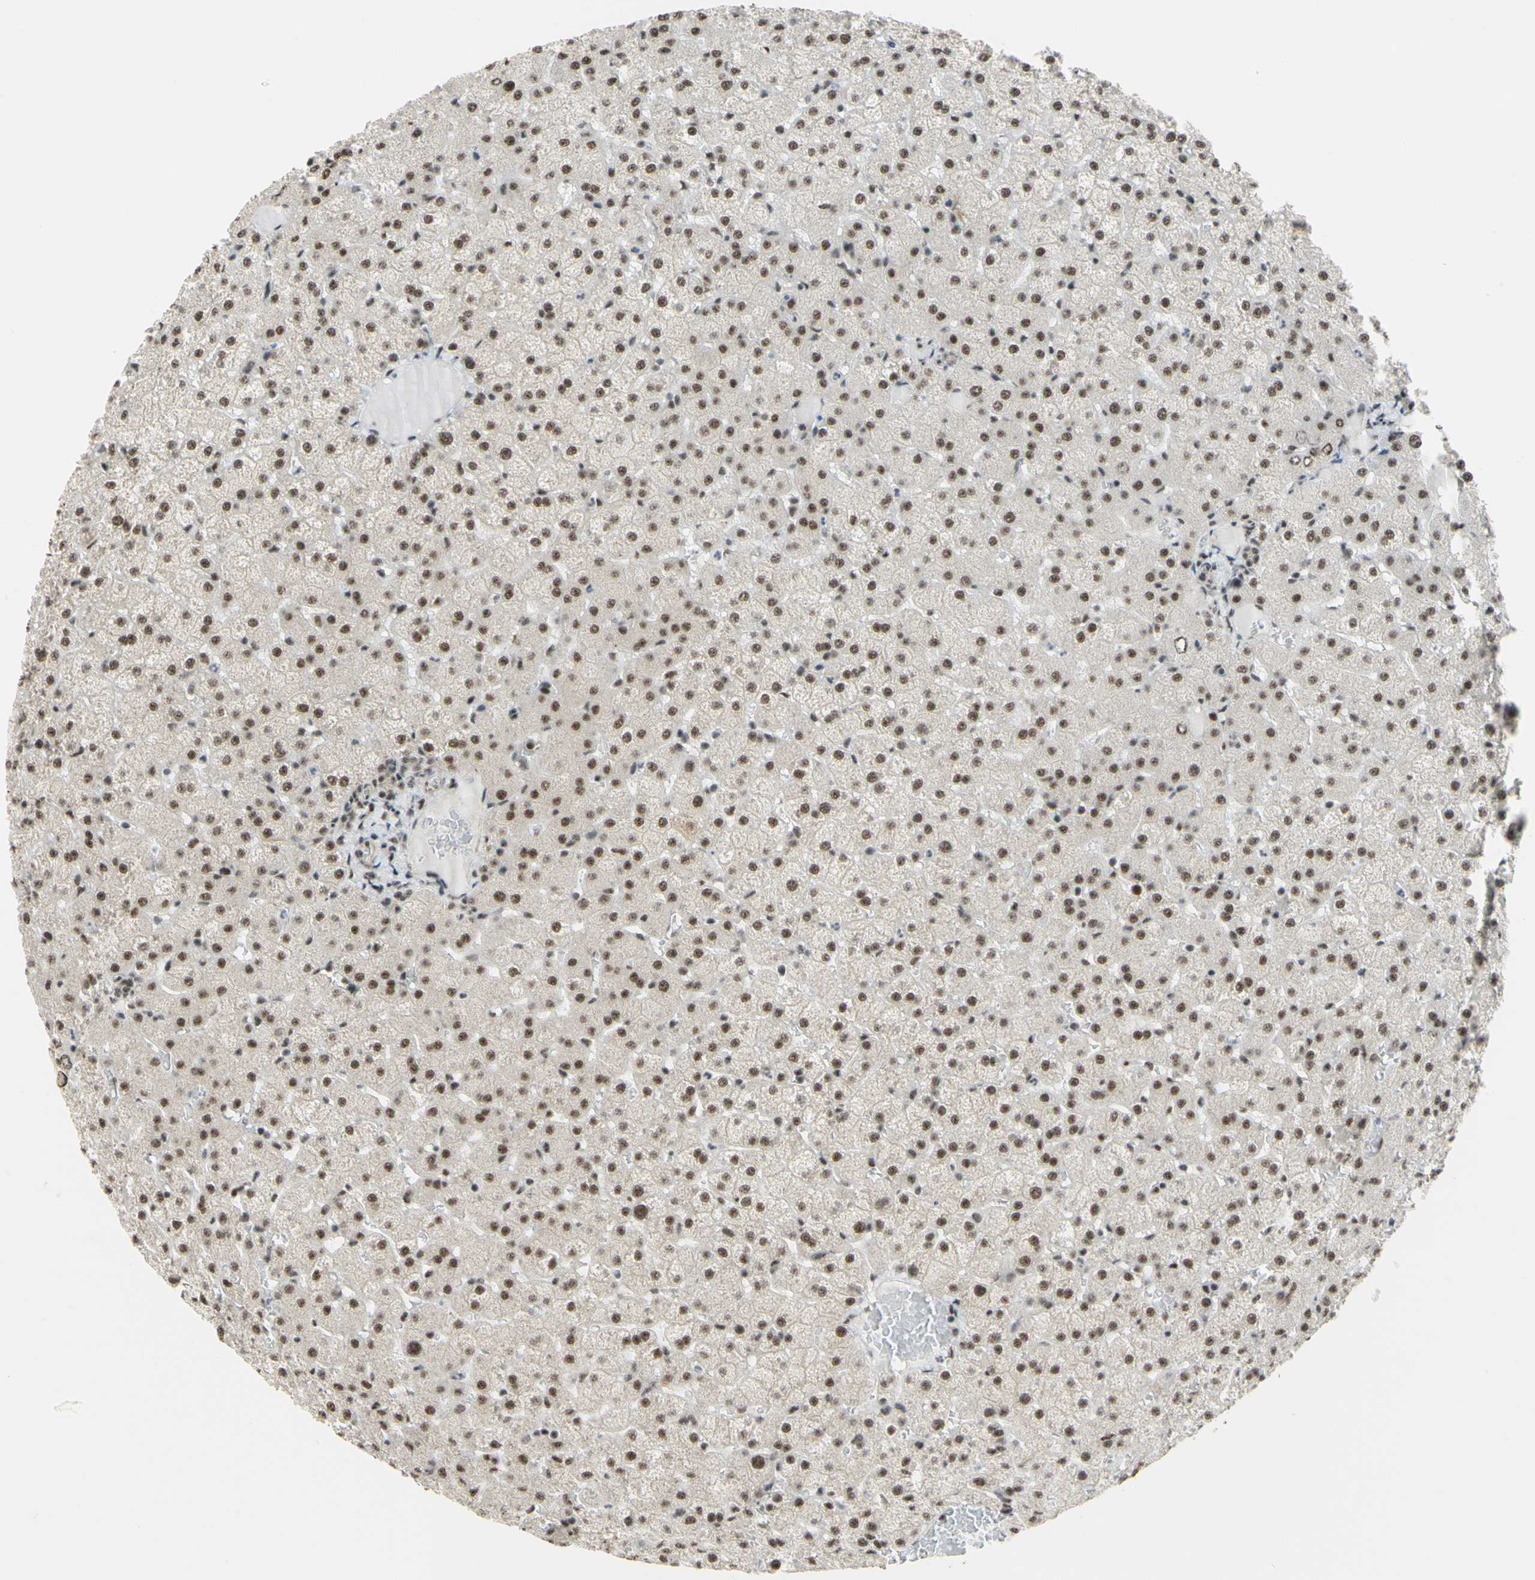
{"staining": {"intensity": "moderate", "quantity": ">75%", "location": "nuclear"}, "tissue": "liver", "cell_type": "Cholangiocytes", "image_type": "normal", "snomed": [{"axis": "morphology", "description": "Normal tissue, NOS"}, {"axis": "topography", "description": "Liver"}], "caption": "A brown stain labels moderate nuclear staining of a protein in cholangiocytes of benign liver.", "gene": "SAP18", "patient": {"sex": "female", "age": 32}}